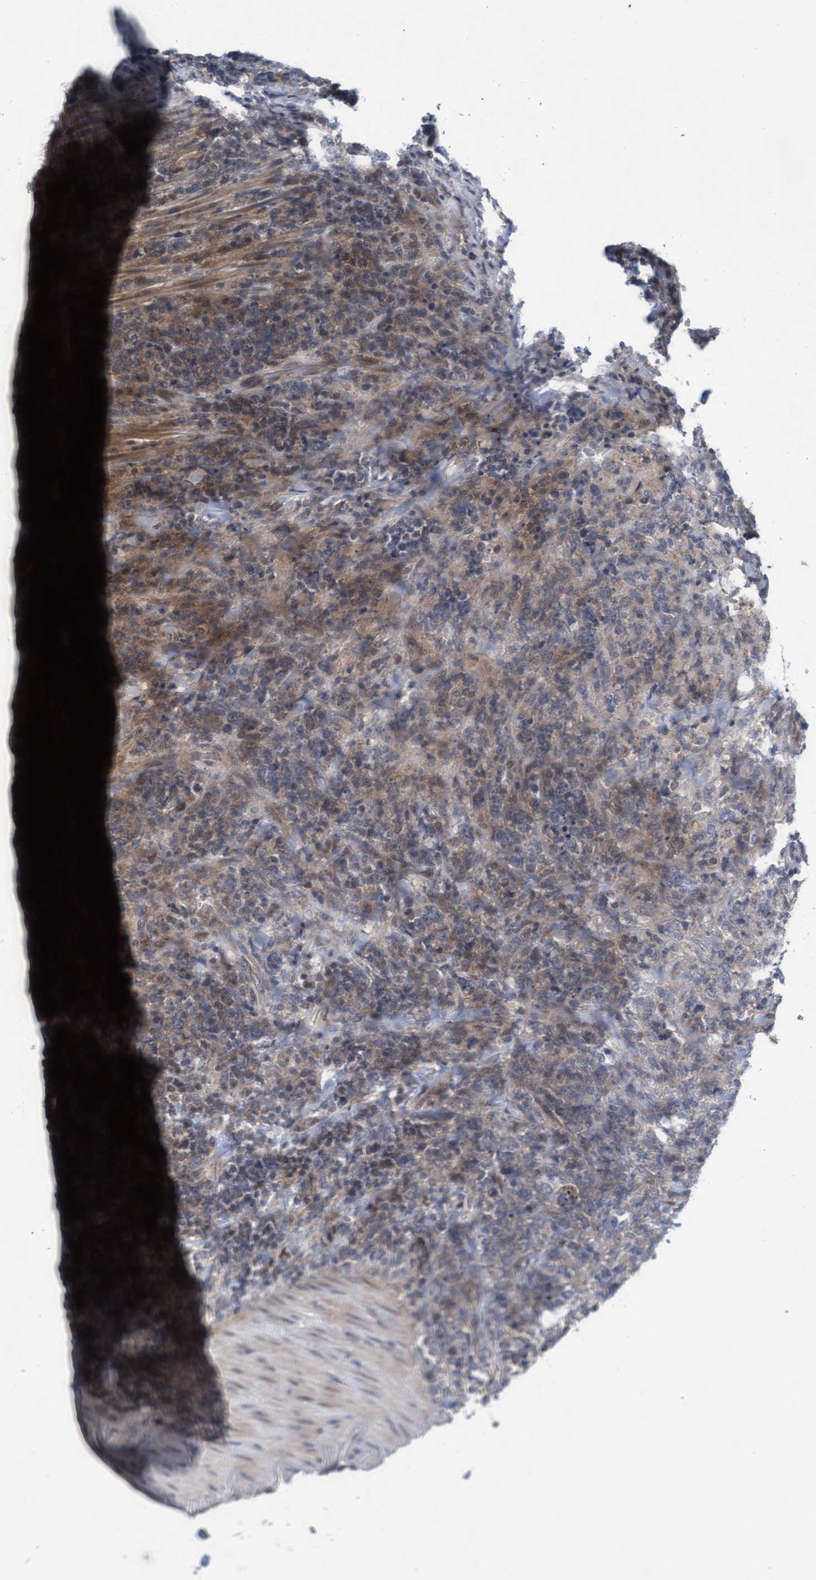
{"staining": {"intensity": "moderate", "quantity": "25%-75%", "location": "cytoplasmic/membranous,nuclear"}, "tissue": "lymphoma", "cell_type": "Tumor cells", "image_type": "cancer", "snomed": [{"axis": "morphology", "description": "Malignant lymphoma, non-Hodgkin's type, High grade"}, {"axis": "topography", "description": "Soft tissue"}], "caption": "The immunohistochemical stain shows moderate cytoplasmic/membranous and nuclear positivity in tumor cells of lymphoma tissue. The staining was performed using DAB (3,3'-diaminobenzidine), with brown indicating positive protein expression. Nuclei are stained blue with hematoxylin.", "gene": "ABCF2", "patient": {"sex": "male", "age": 18}}